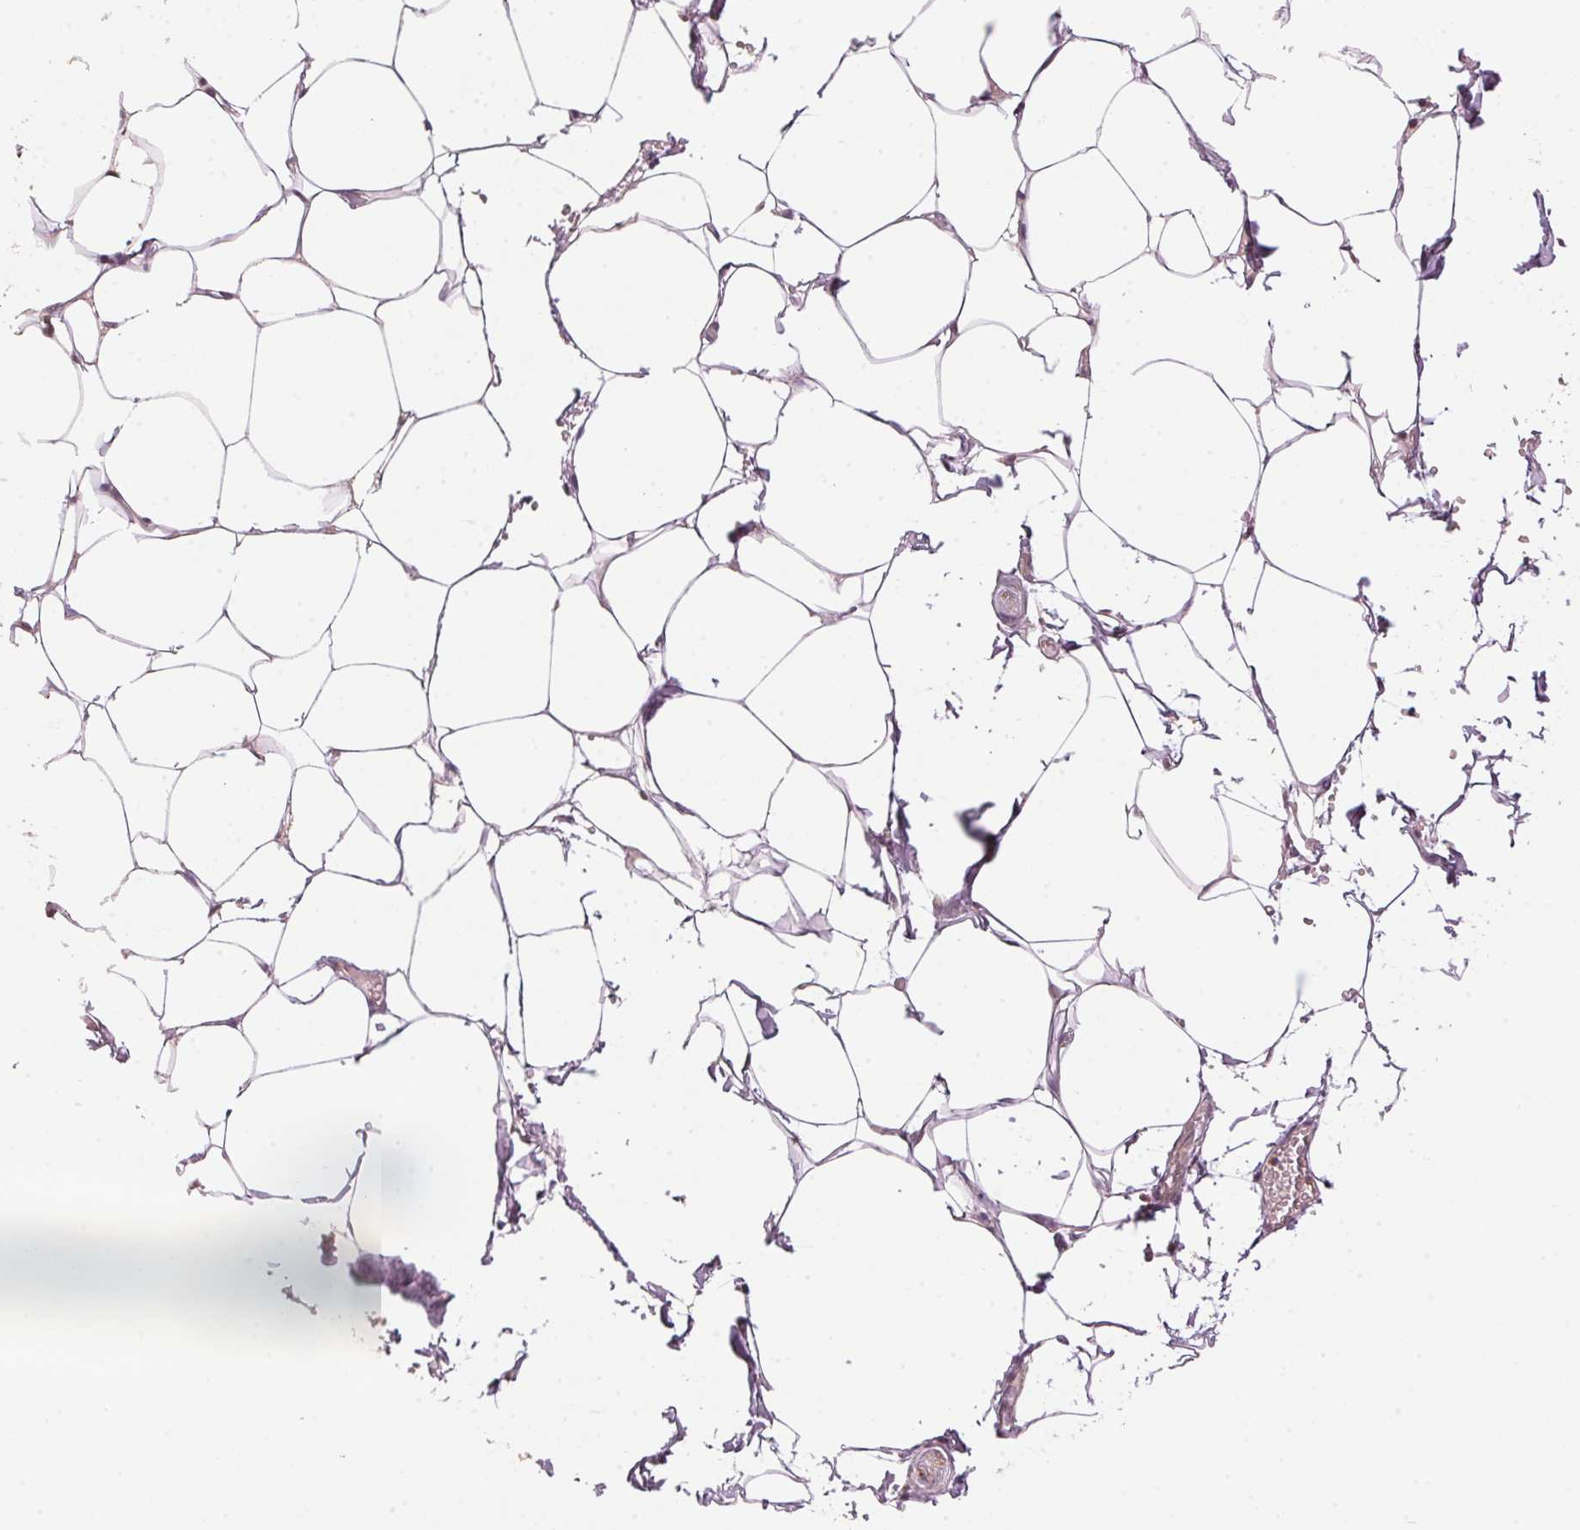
{"staining": {"intensity": "moderate", "quantity": "25%-75%", "location": "cytoplasmic/membranous"}, "tissue": "adipose tissue", "cell_type": "Adipocytes", "image_type": "normal", "snomed": [{"axis": "morphology", "description": "Normal tissue, NOS"}, {"axis": "topography", "description": "Prostate"}, {"axis": "topography", "description": "Peripheral nerve tissue"}], "caption": "IHC image of benign human adipose tissue stained for a protein (brown), which exhibits medium levels of moderate cytoplasmic/membranous positivity in approximately 25%-75% of adipocytes.", "gene": "ARHGAP6", "patient": {"sex": "male", "age": 55}}